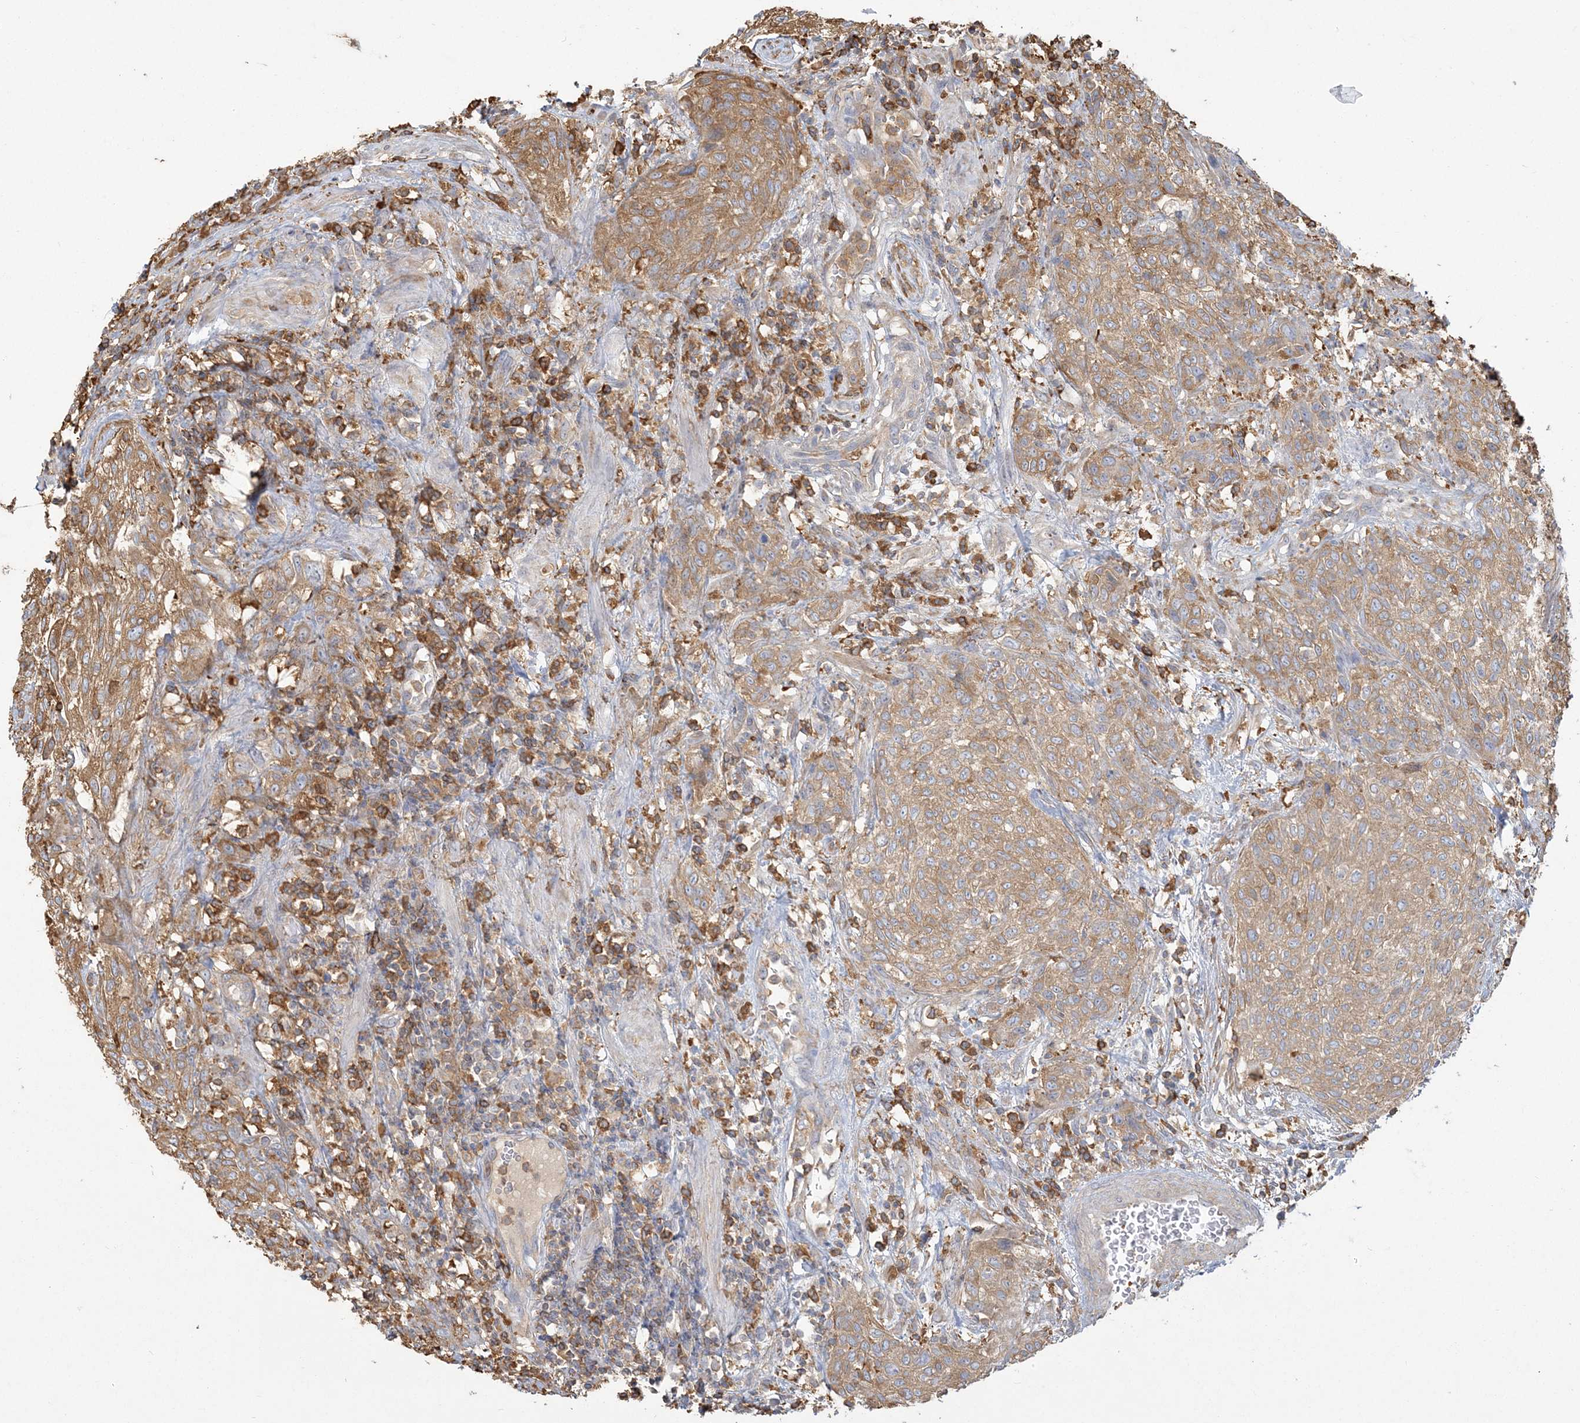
{"staining": {"intensity": "moderate", "quantity": ">75%", "location": "cytoplasmic/membranous"}, "tissue": "urothelial cancer", "cell_type": "Tumor cells", "image_type": "cancer", "snomed": [{"axis": "morphology", "description": "Urothelial carcinoma, High grade"}, {"axis": "topography", "description": "Urinary bladder"}], "caption": "IHC photomicrograph of neoplastic tissue: human urothelial cancer stained using IHC displays medium levels of moderate protein expression localized specifically in the cytoplasmic/membranous of tumor cells, appearing as a cytoplasmic/membranous brown color.", "gene": "ANKS1A", "patient": {"sex": "male", "age": 35}}